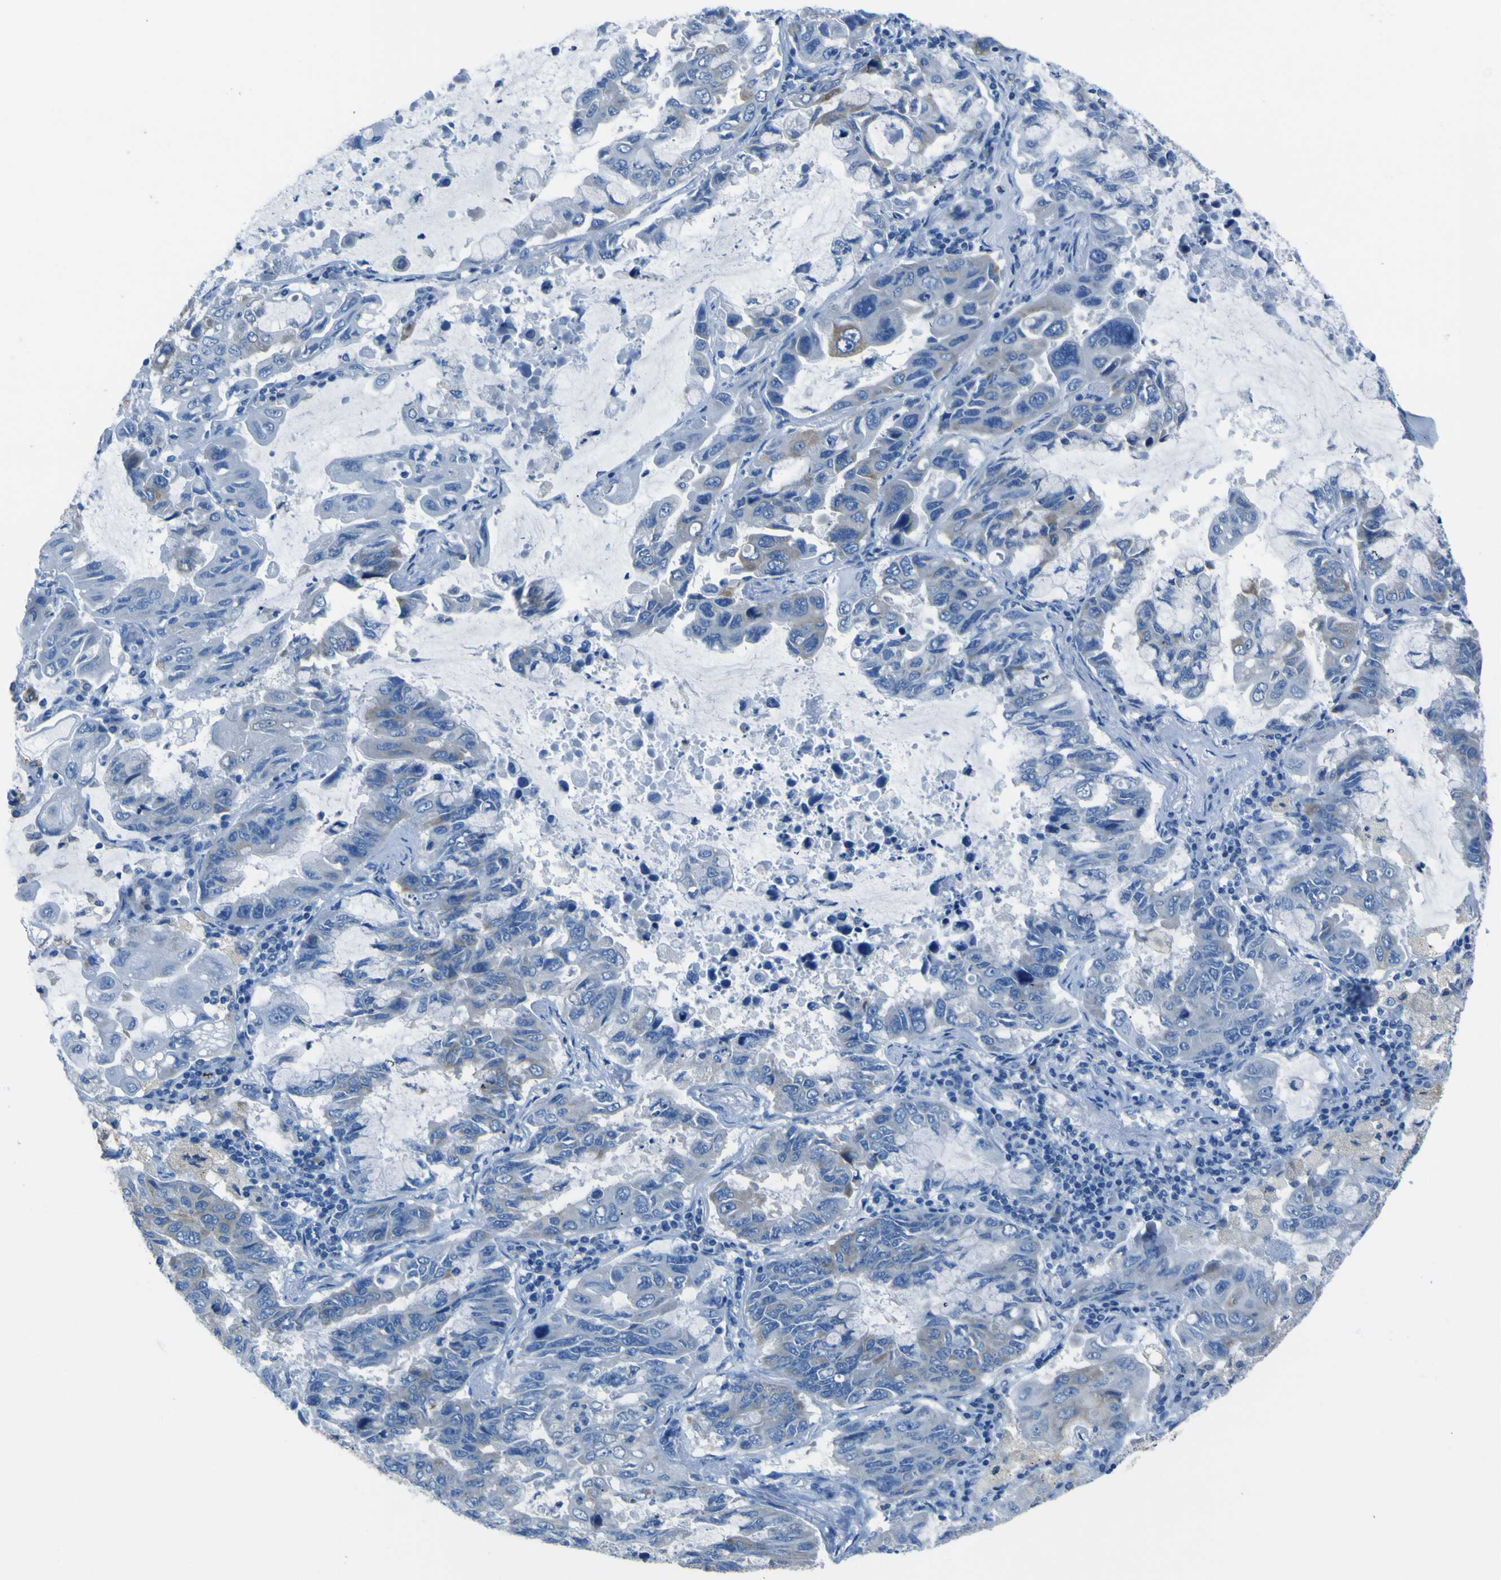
{"staining": {"intensity": "weak", "quantity": "<25%", "location": "cytoplasmic/membranous"}, "tissue": "lung cancer", "cell_type": "Tumor cells", "image_type": "cancer", "snomed": [{"axis": "morphology", "description": "Adenocarcinoma, NOS"}, {"axis": "topography", "description": "Lung"}], "caption": "Tumor cells show no significant protein staining in adenocarcinoma (lung).", "gene": "ACSL1", "patient": {"sex": "male", "age": 64}}